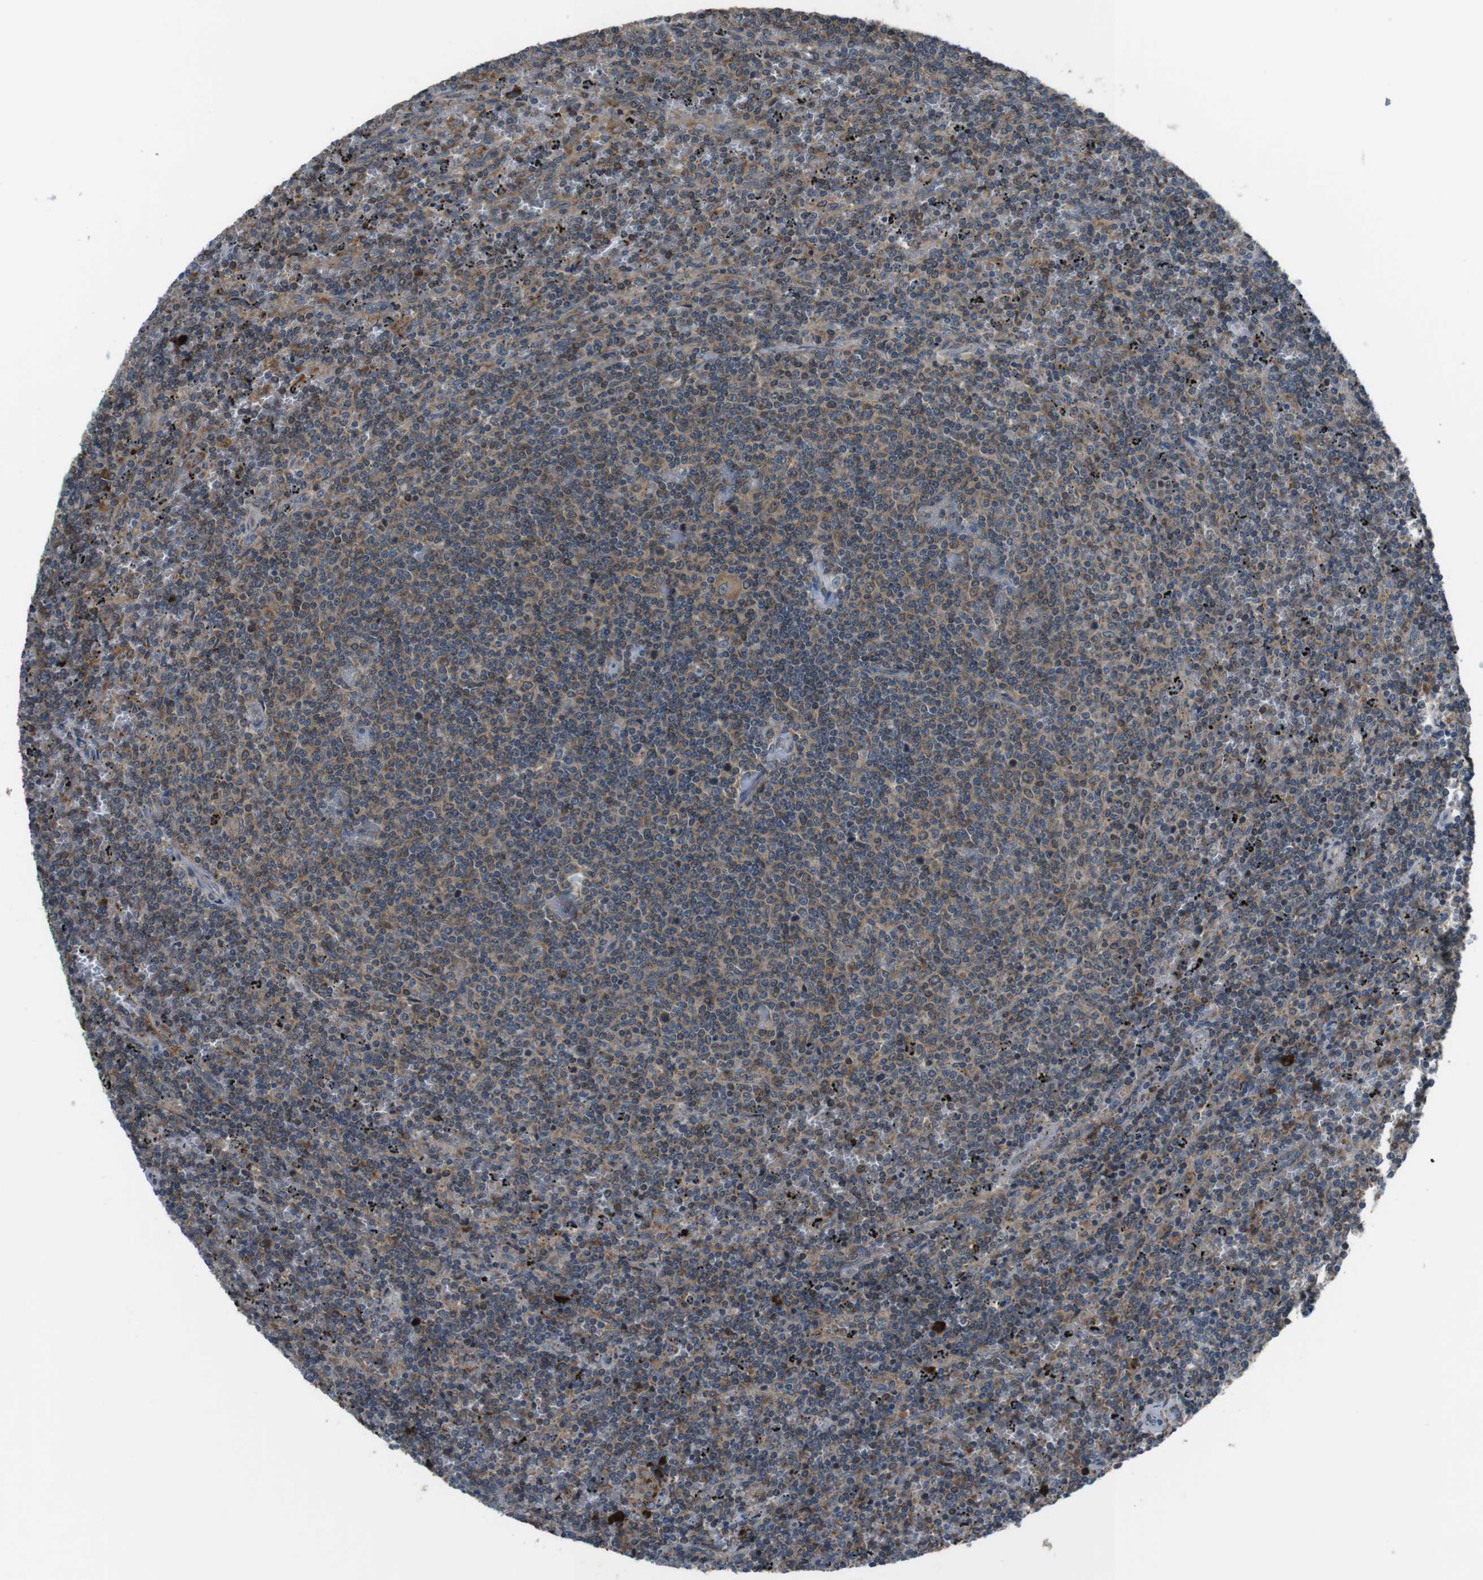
{"staining": {"intensity": "moderate", "quantity": ">75%", "location": "cytoplasmic/membranous"}, "tissue": "lymphoma", "cell_type": "Tumor cells", "image_type": "cancer", "snomed": [{"axis": "morphology", "description": "Malignant lymphoma, non-Hodgkin's type, Low grade"}, {"axis": "topography", "description": "Spleen"}], "caption": "Lymphoma tissue exhibits moderate cytoplasmic/membranous staining in approximately >75% of tumor cells, visualized by immunohistochemistry. The protein is stained brown, and the nuclei are stained in blue (DAB IHC with brightfield microscopy, high magnification).", "gene": "SSR3", "patient": {"sex": "female", "age": 50}}